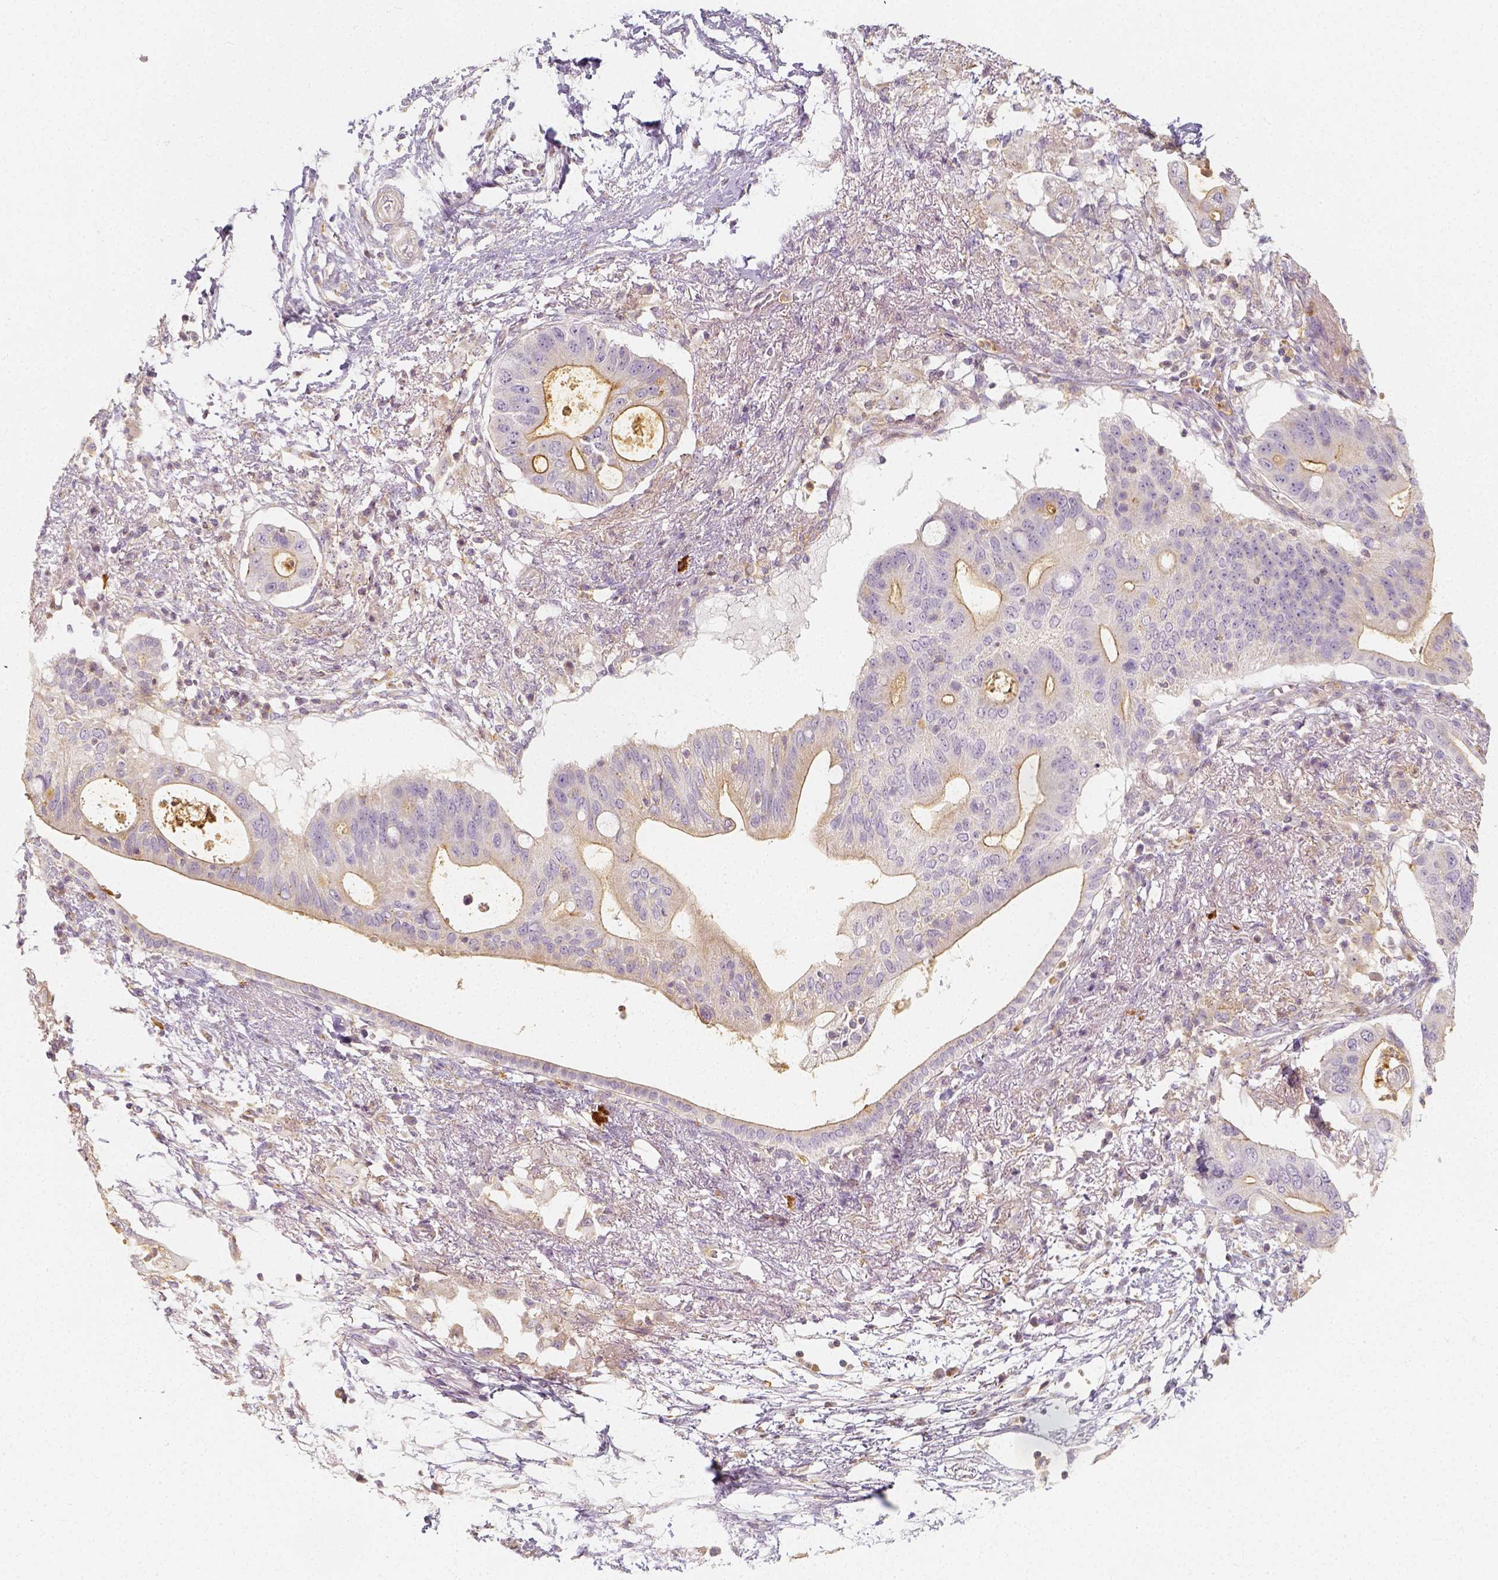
{"staining": {"intensity": "negative", "quantity": "none", "location": "none"}, "tissue": "pancreatic cancer", "cell_type": "Tumor cells", "image_type": "cancer", "snomed": [{"axis": "morphology", "description": "Adenocarcinoma, NOS"}, {"axis": "topography", "description": "Pancreas"}], "caption": "The micrograph reveals no significant expression in tumor cells of pancreatic cancer (adenocarcinoma).", "gene": "PTPRJ", "patient": {"sex": "female", "age": 72}}